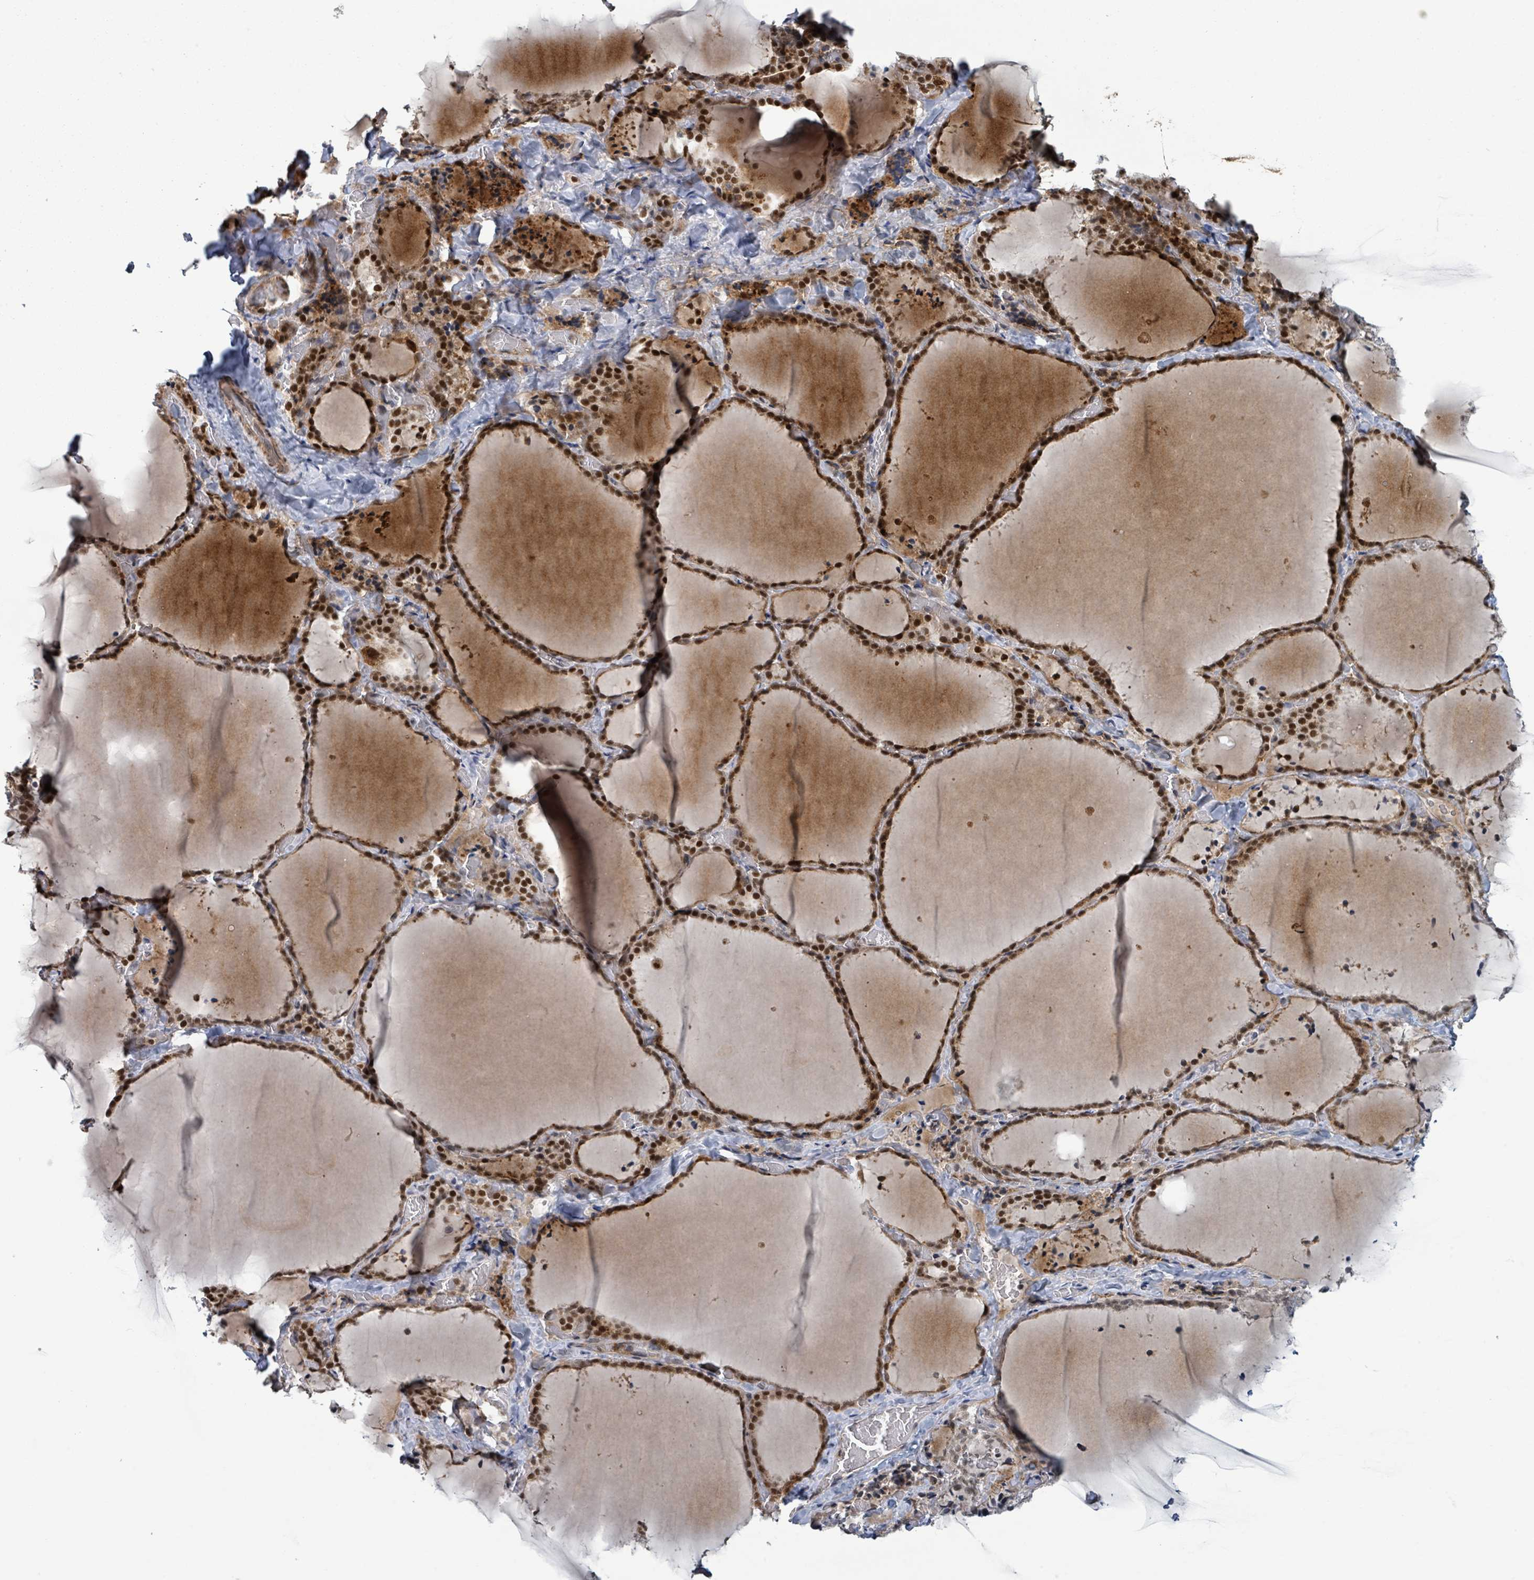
{"staining": {"intensity": "strong", "quantity": ">75%", "location": "cytoplasmic/membranous,nuclear"}, "tissue": "thyroid gland", "cell_type": "Glandular cells", "image_type": "normal", "snomed": [{"axis": "morphology", "description": "Normal tissue, NOS"}, {"axis": "topography", "description": "Thyroid gland"}], "caption": "Thyroid gland stained with DAB (3,3'-diaminobenzidine) immunohistochemistry (IHC) displays high levels of strong cytoplasmic/membranous,nuclear staining in about >75% of glandular cells. (brown staining indicates protein expression, while blue staining denotes nuclei).", "gene": "GTF3C1", "patient": {"sex": "female", "age": 22}}